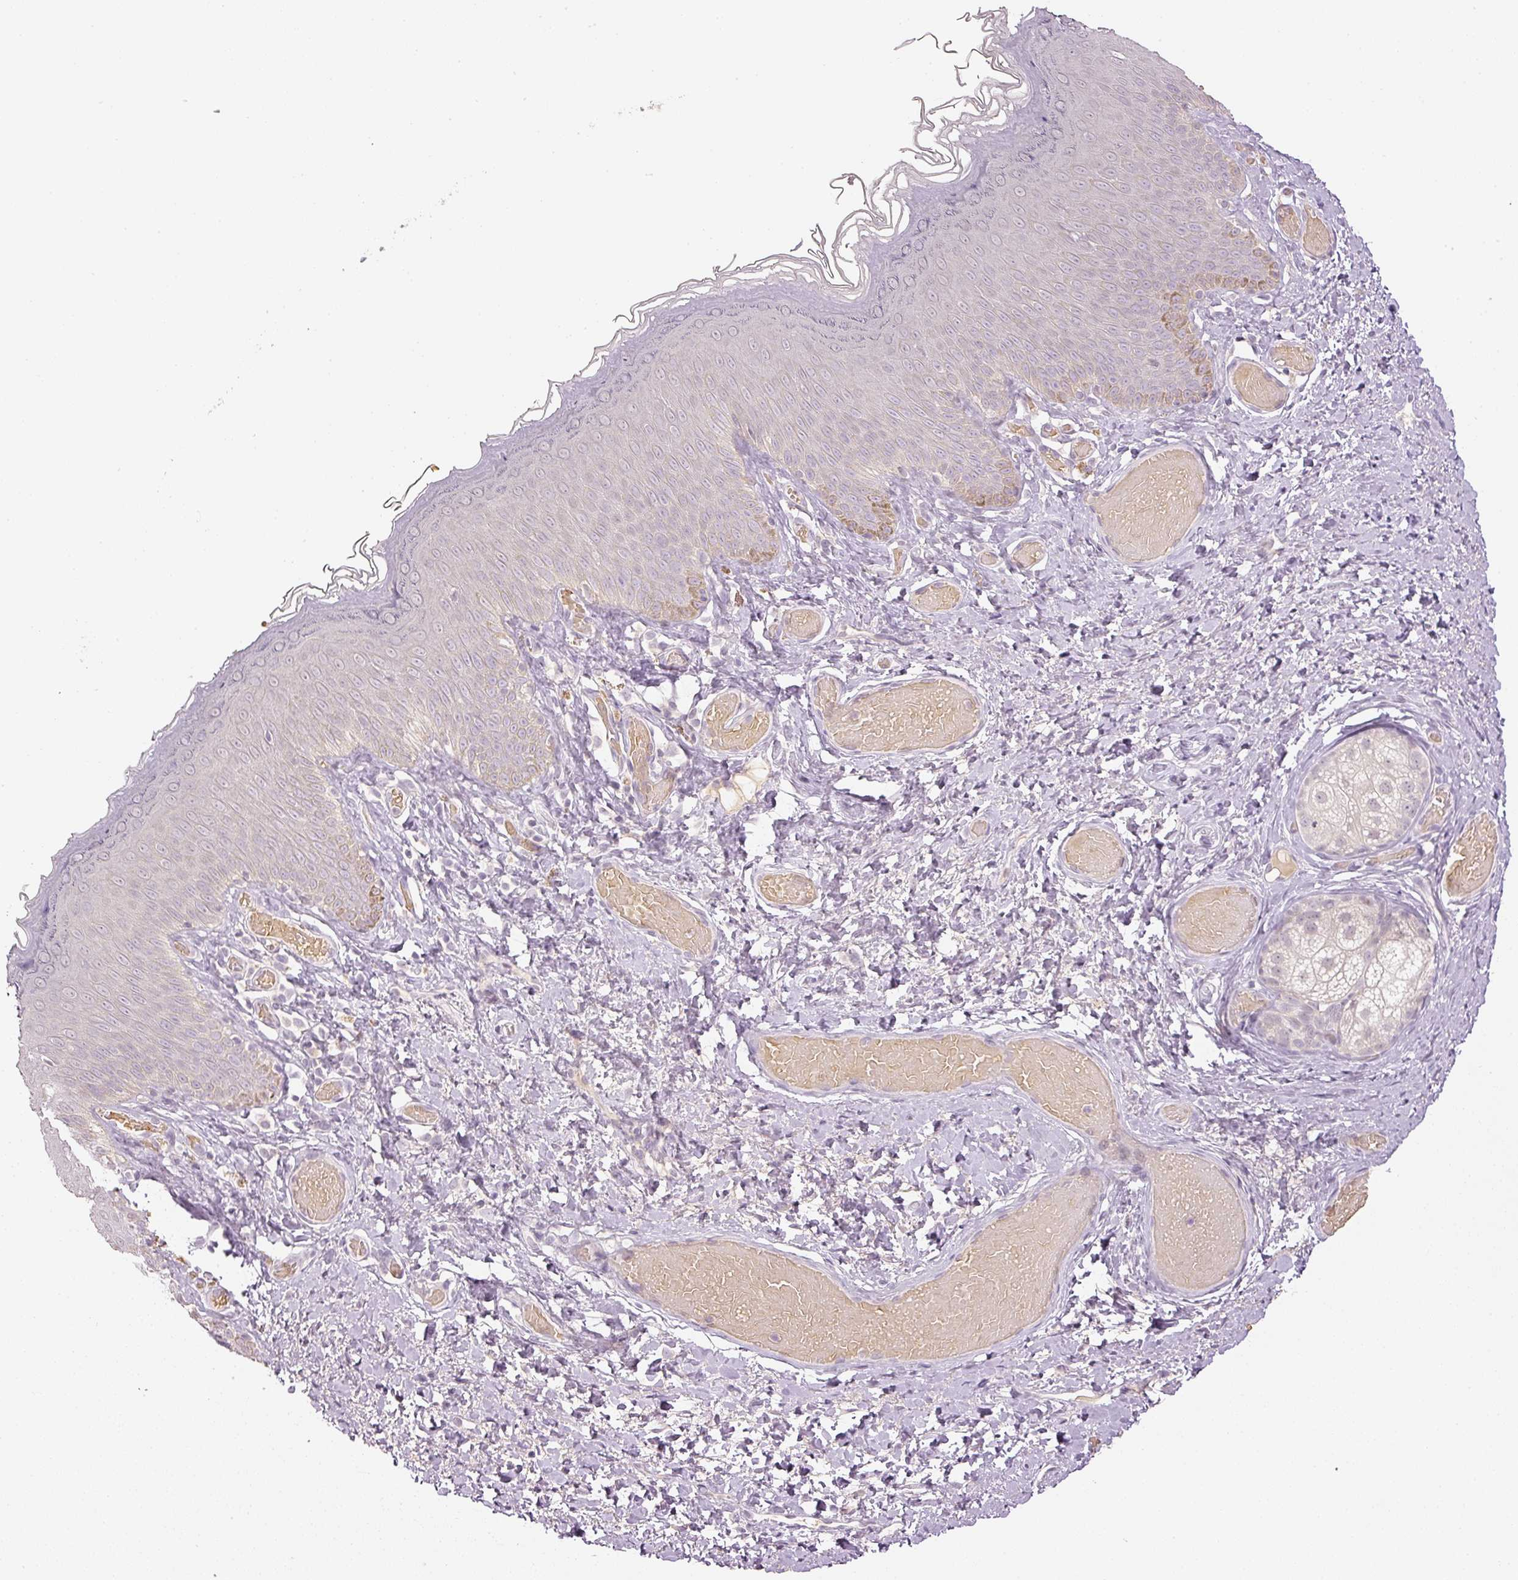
{"staining": {"intensity": "weak", "quantity": "<25%", "location": "cytoplasmic/membranous,nuclear"}, "tissue": "skin", "cell_type": "Epidermal cells", "image_type": "normal", "snomed": [{"axis": "morphology", "description": "Normal tissue, NOS"}, {"axis": "topography", "description": "Anal"}], "caption": "The IHC photomicrograph has no significant expression in epidermal cells of skin.", "gene": "GZMA", "patient": {"sex": "female", "age": 40}}